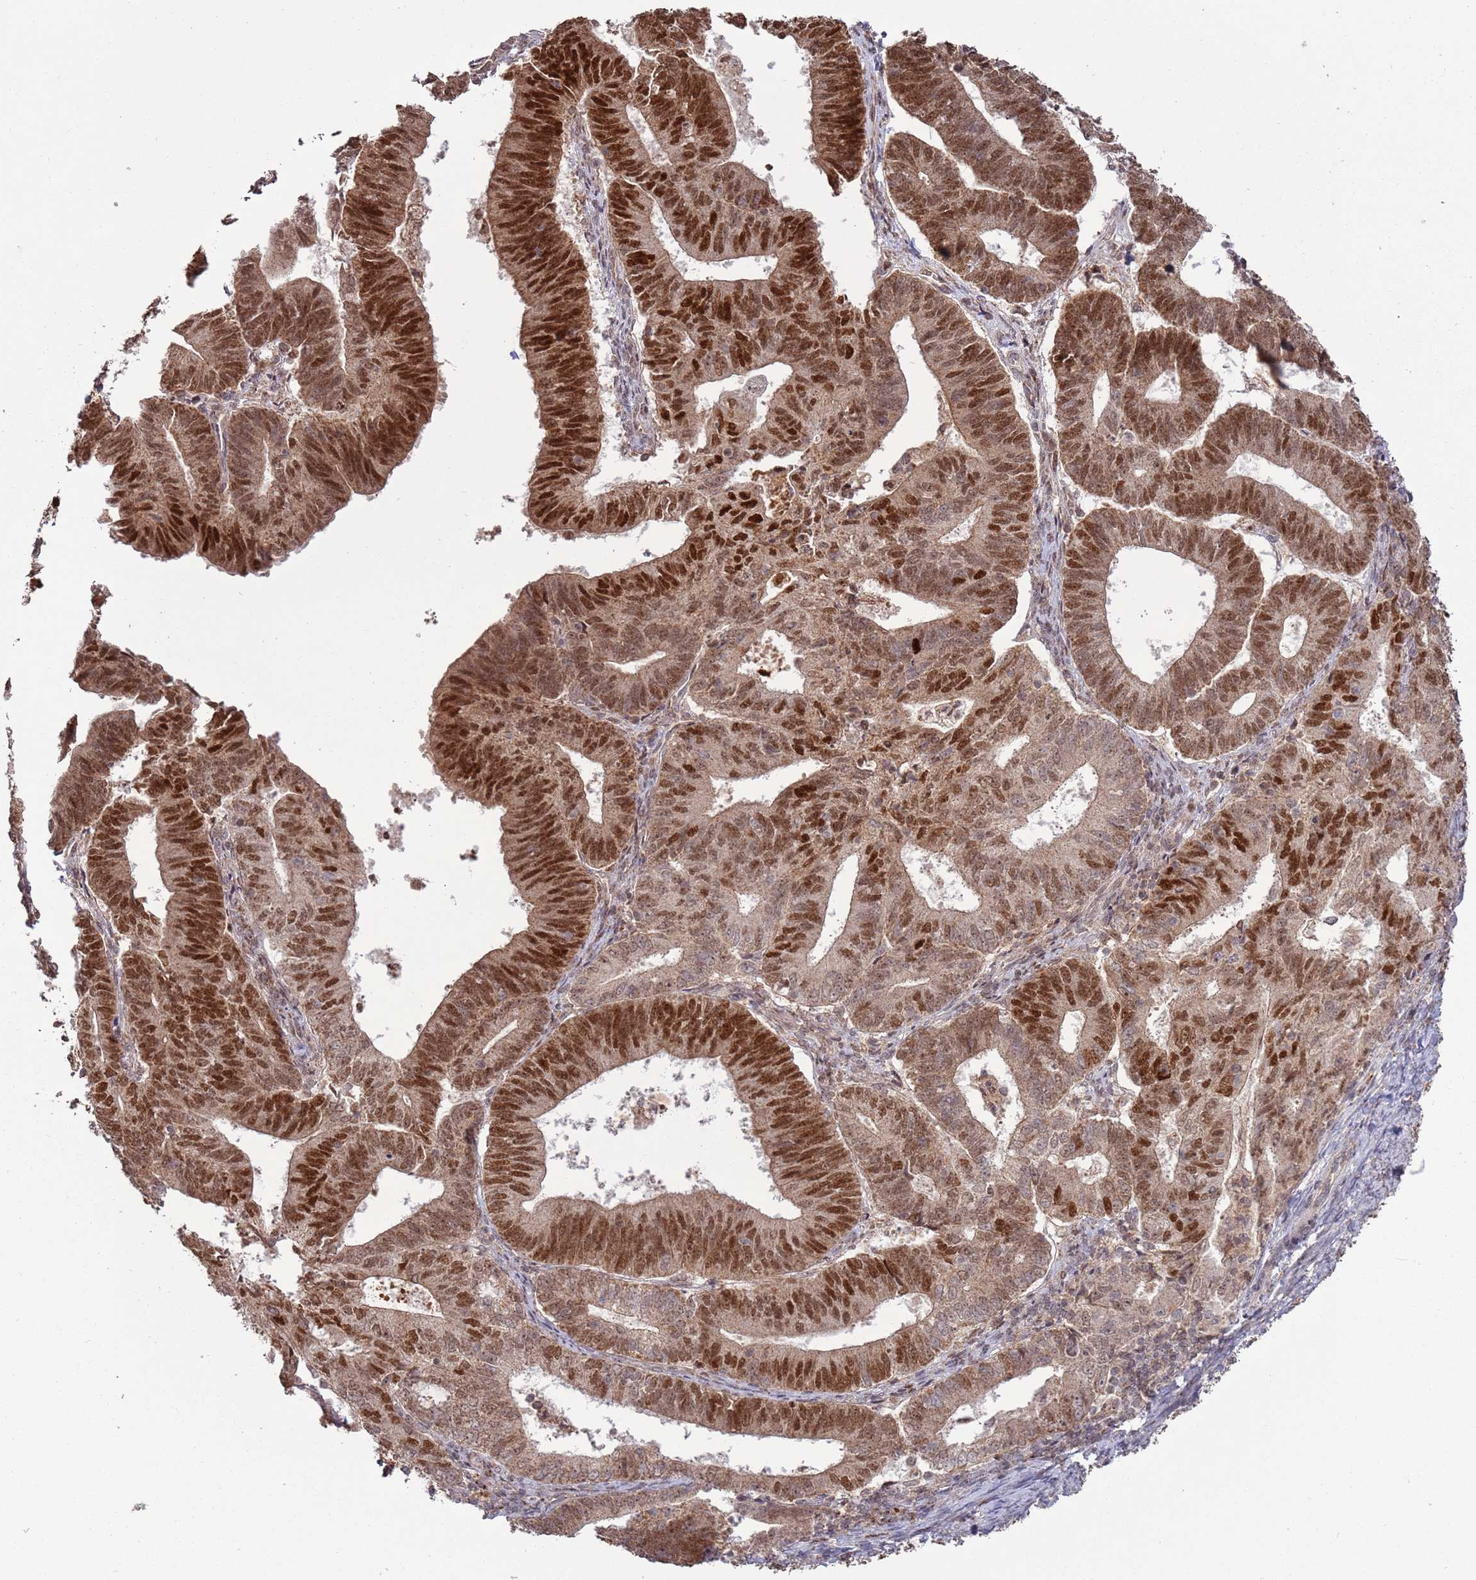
{"staining": {"intensity": "strong", "quantity": ">75%", "location": "nuclear"}, "tissue": "endometrial cancer", "cell_type": "Tumor cells", "image_type": "cancer", "snomed": [{"axis": "morphology", "description": "Adenocarcinoma, NOS"}, {"axis": "topography", "description": "Endometrium"}], "caption": "An image of adenocarcinoma (endometrial) stained for a protein reveals strong nuclear brown staining in tumor cells.", "gene": "RCOR2", "patient": {"sex": "female", "age": 70}}